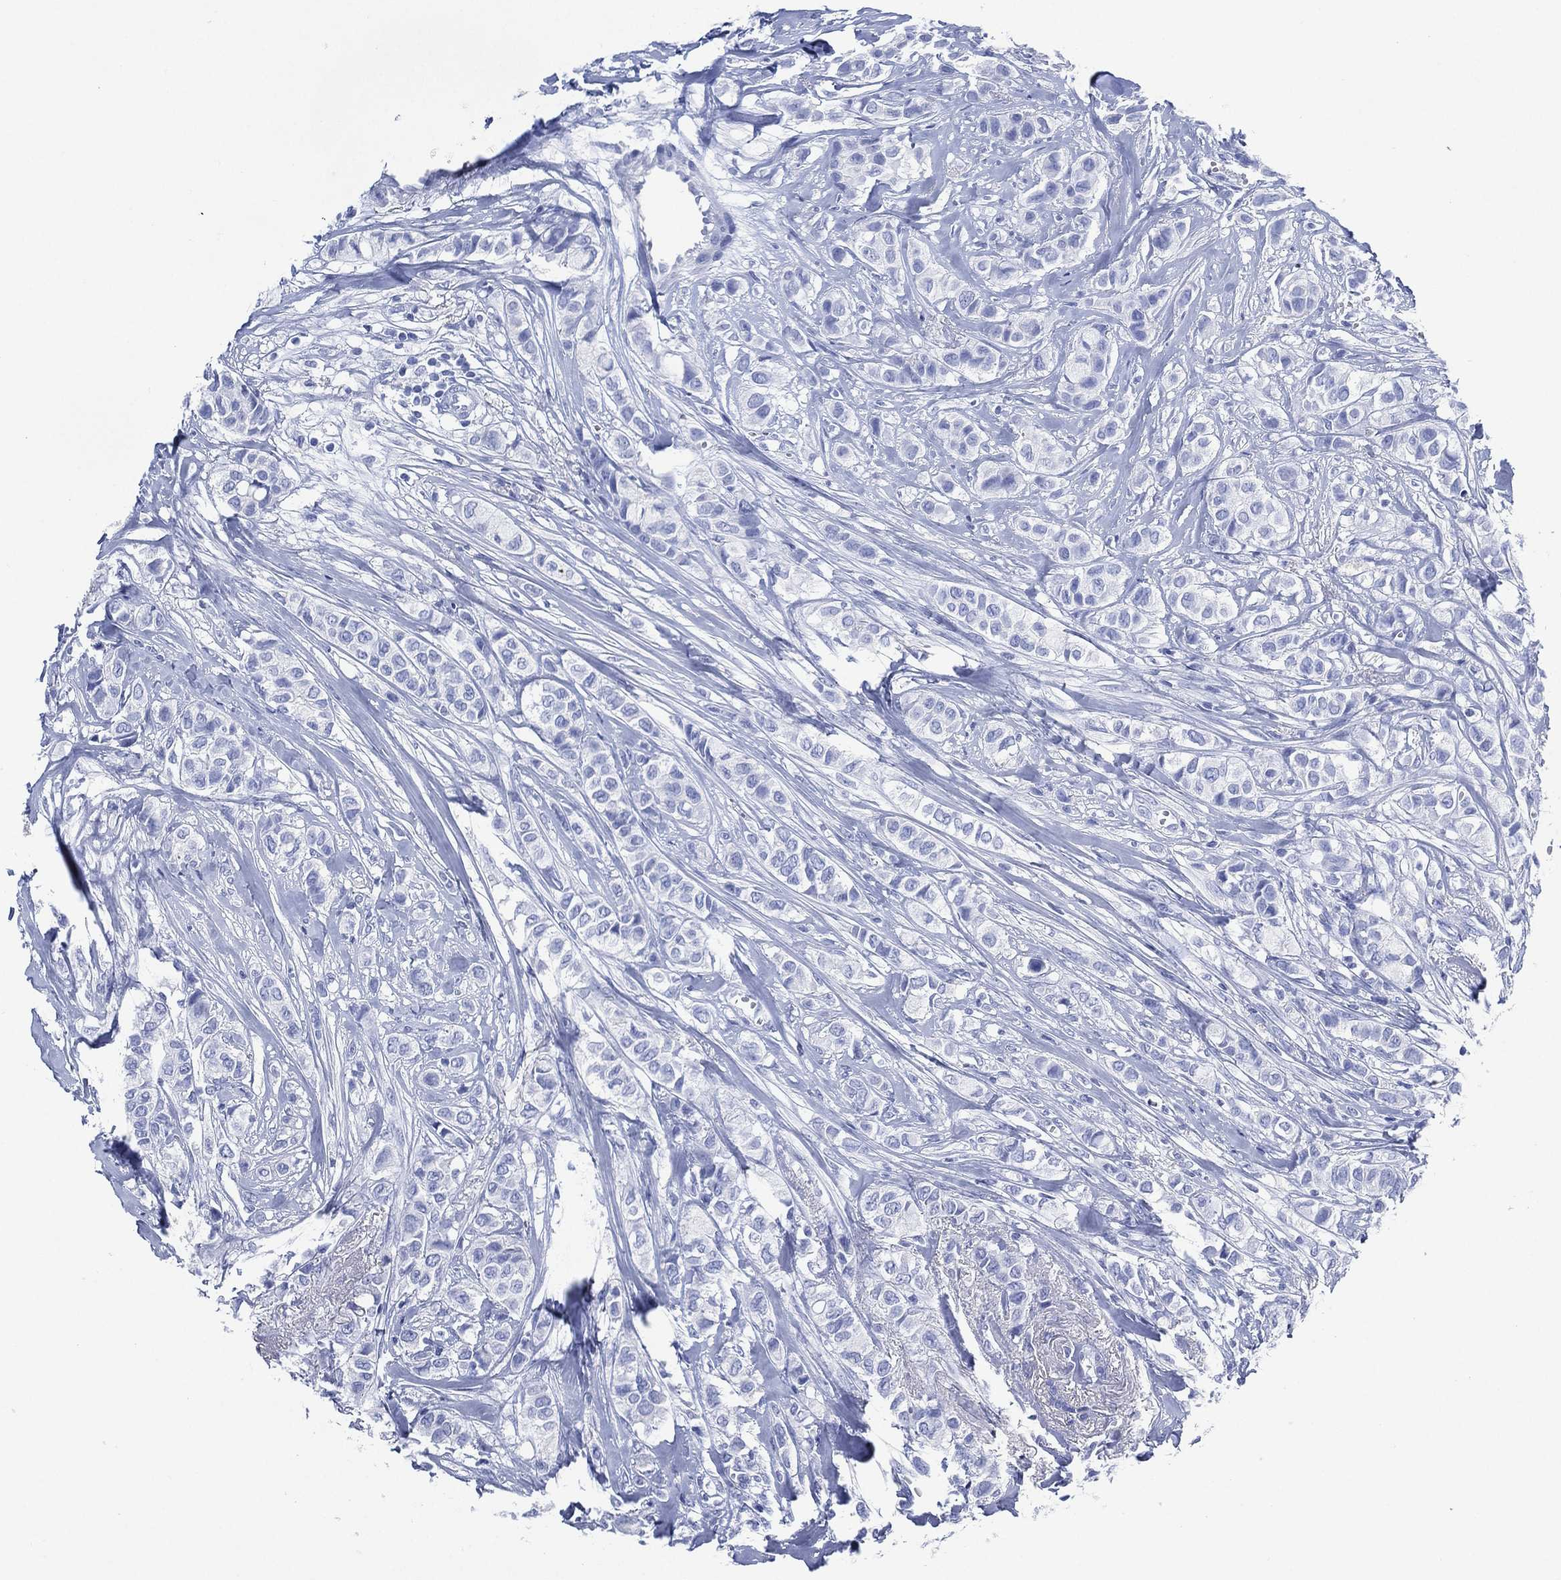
{"staining": {"intensity": "negative", "quantity": "none", "location": "none"}, "tissue": "breast cancer", "cell_type": "Tumor cells", "image_type": "cancer", "snomed": [{"axis": "morphology", "description": "Duct carcinoma"}, {"axis": "topography", "description": "Breast"}], "caption": "Tumor cells show no significant protein positivity in invasive ductal carcinoma (breast).", "gene": "SIGLECL1", "patient": {"sex": "female", "age": 85}}